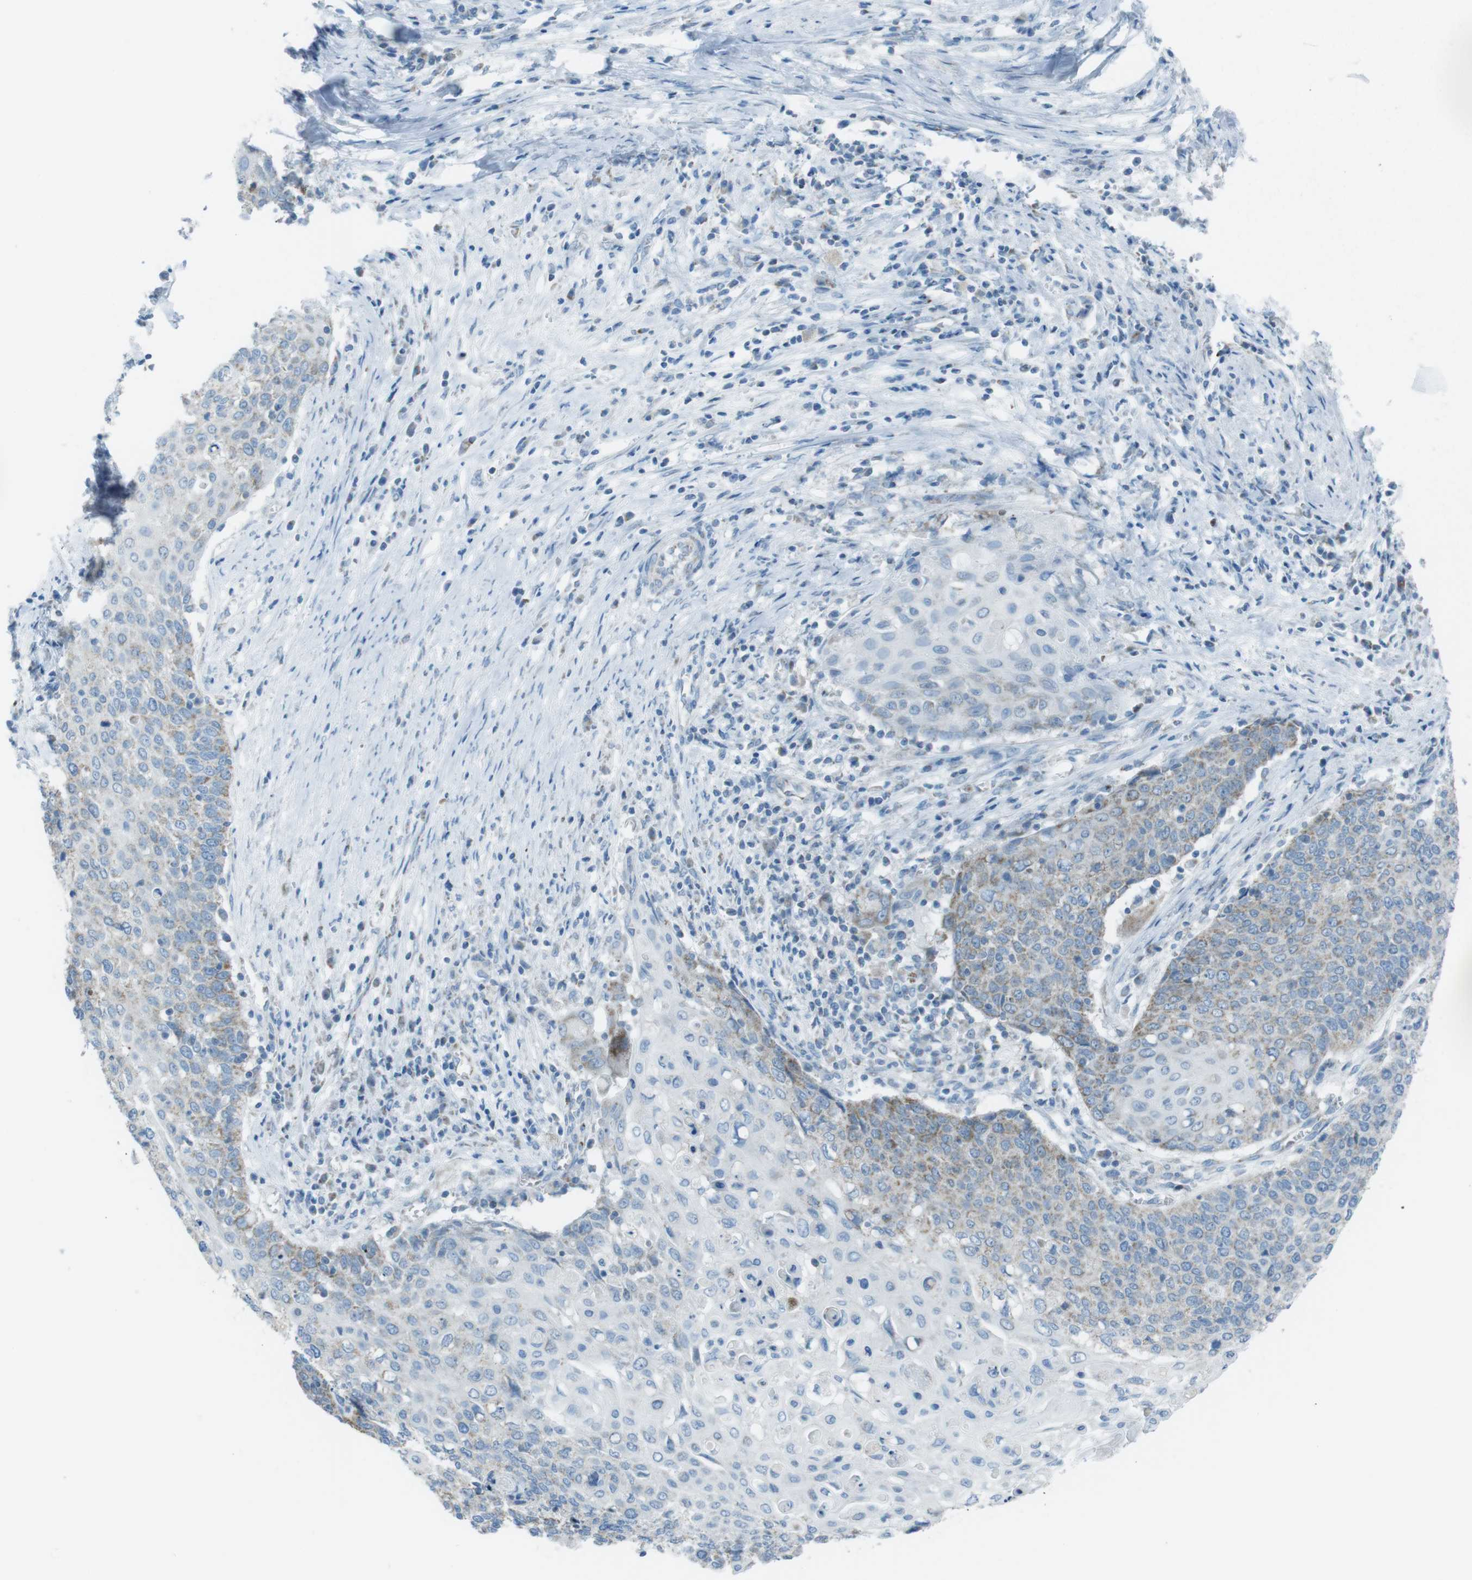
{"staining": {"intensity": "weak", "quantity": "<25%", "location": "cytoplasmic/membranous"}, "tissue": "cervical cancer", "cell_type": "Tumor cells", "image_type": "cancer", "snomed": [{"axis": "morphology", "description": "Squamous cell carcinoma, NOS"}, {"axis": "topography", "description": "Cervix"}], "caption": "Immunohistochemistry of squamous cell carcinoma (cervical) demonstrates no positivity in tumor cells.", "gene": "DNAJA3", "patient": {"sex": "female", "age": 39}}